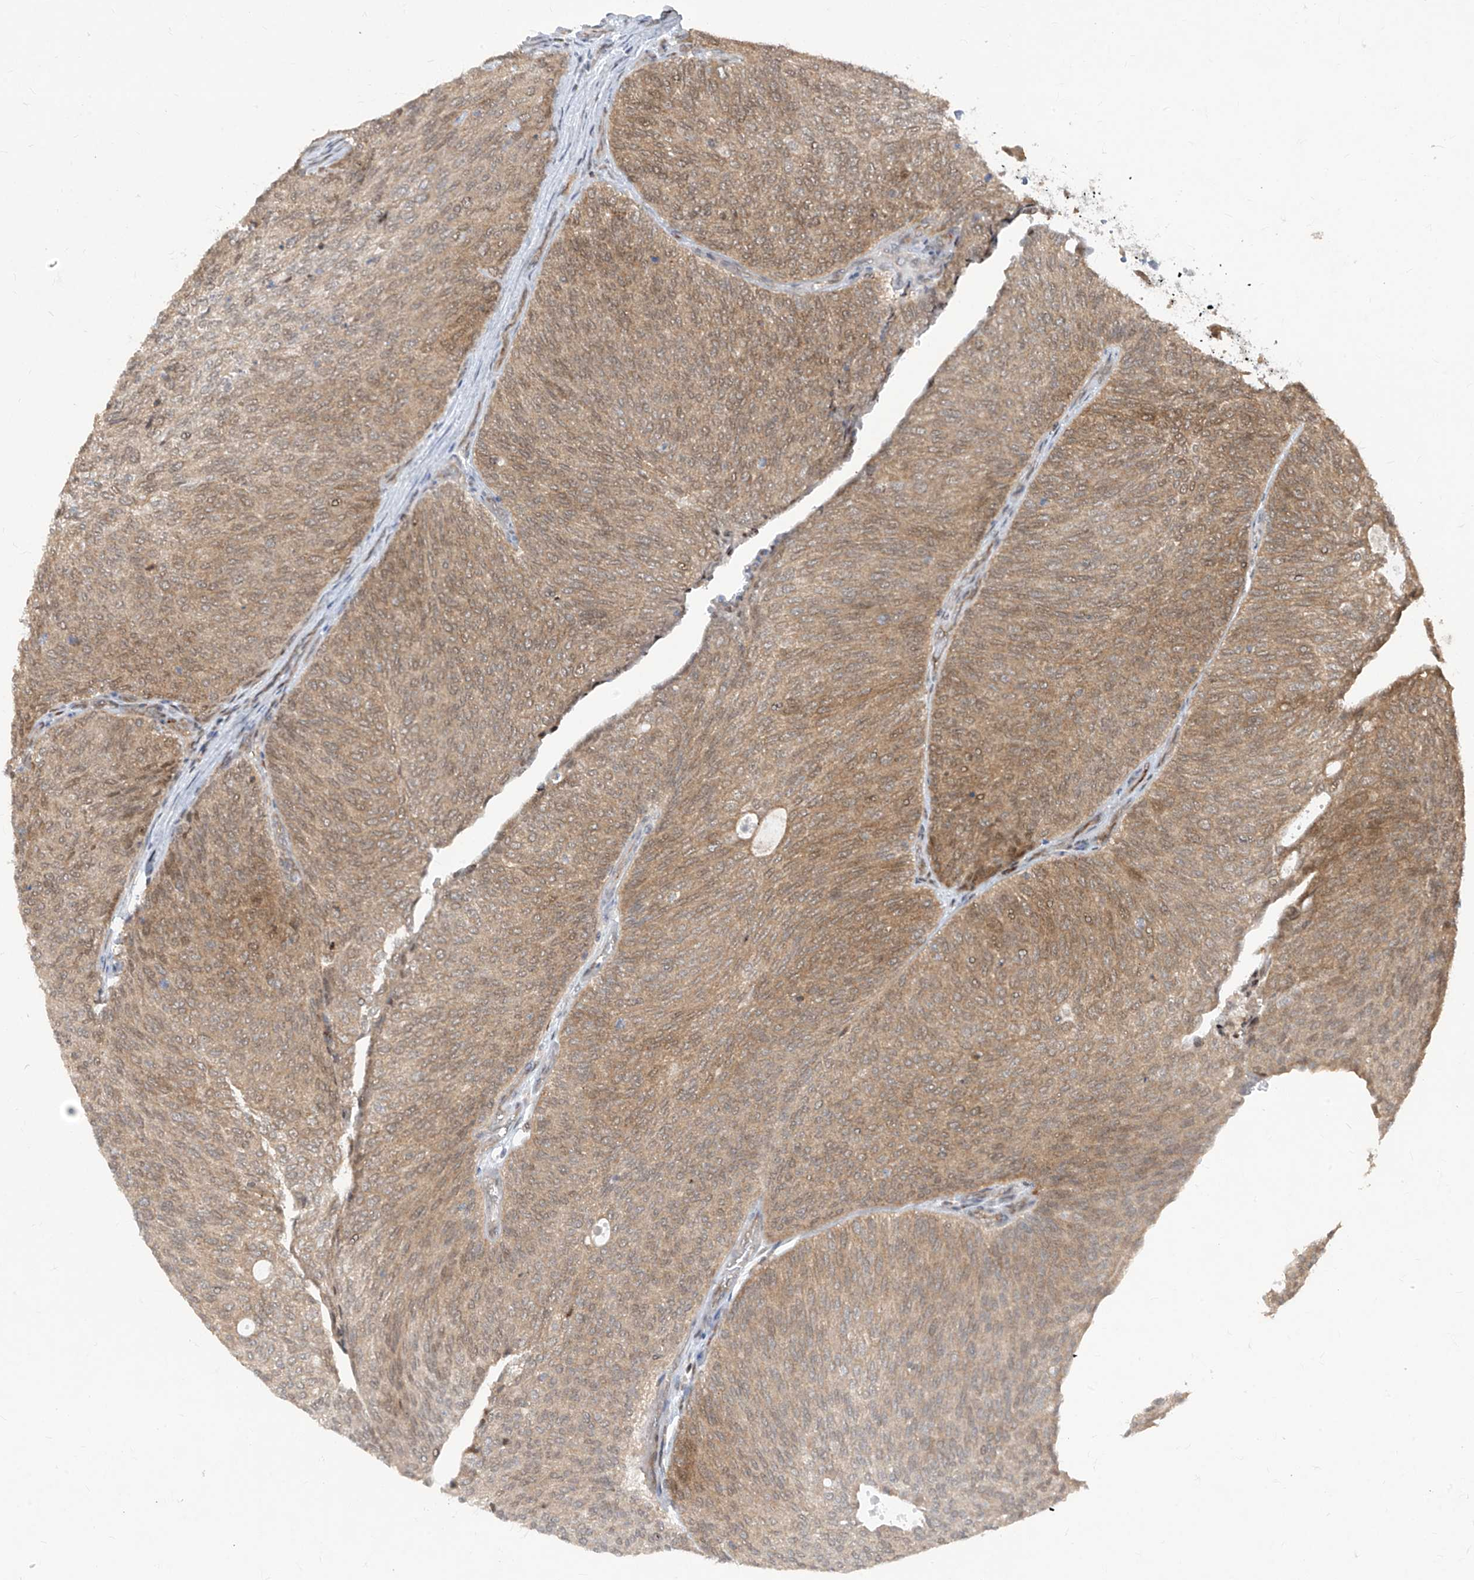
{"staining": {"intensity": "moderate", "quantity": "25%-75%", "location": "cytoplasmic/membranous"}, "tissue": "urothelial cancer", "cell_type": "Tumor cells", "image_type": "cancer", "snomed": [{"axis": "morphology", "description": "Urothelial carcinoma, Low grade"}, {"axis": "topography", "description": "Urinary bladder"}], "caption": "The histopathology image shows immunohistochemical staining of urothelial cancer. There is moderate cytoplasmic/membranous staining is identified in about 25%-75% of tumor cells.", "gene": "ZNF358", "patient": {"sex": "female", "age": 79}}